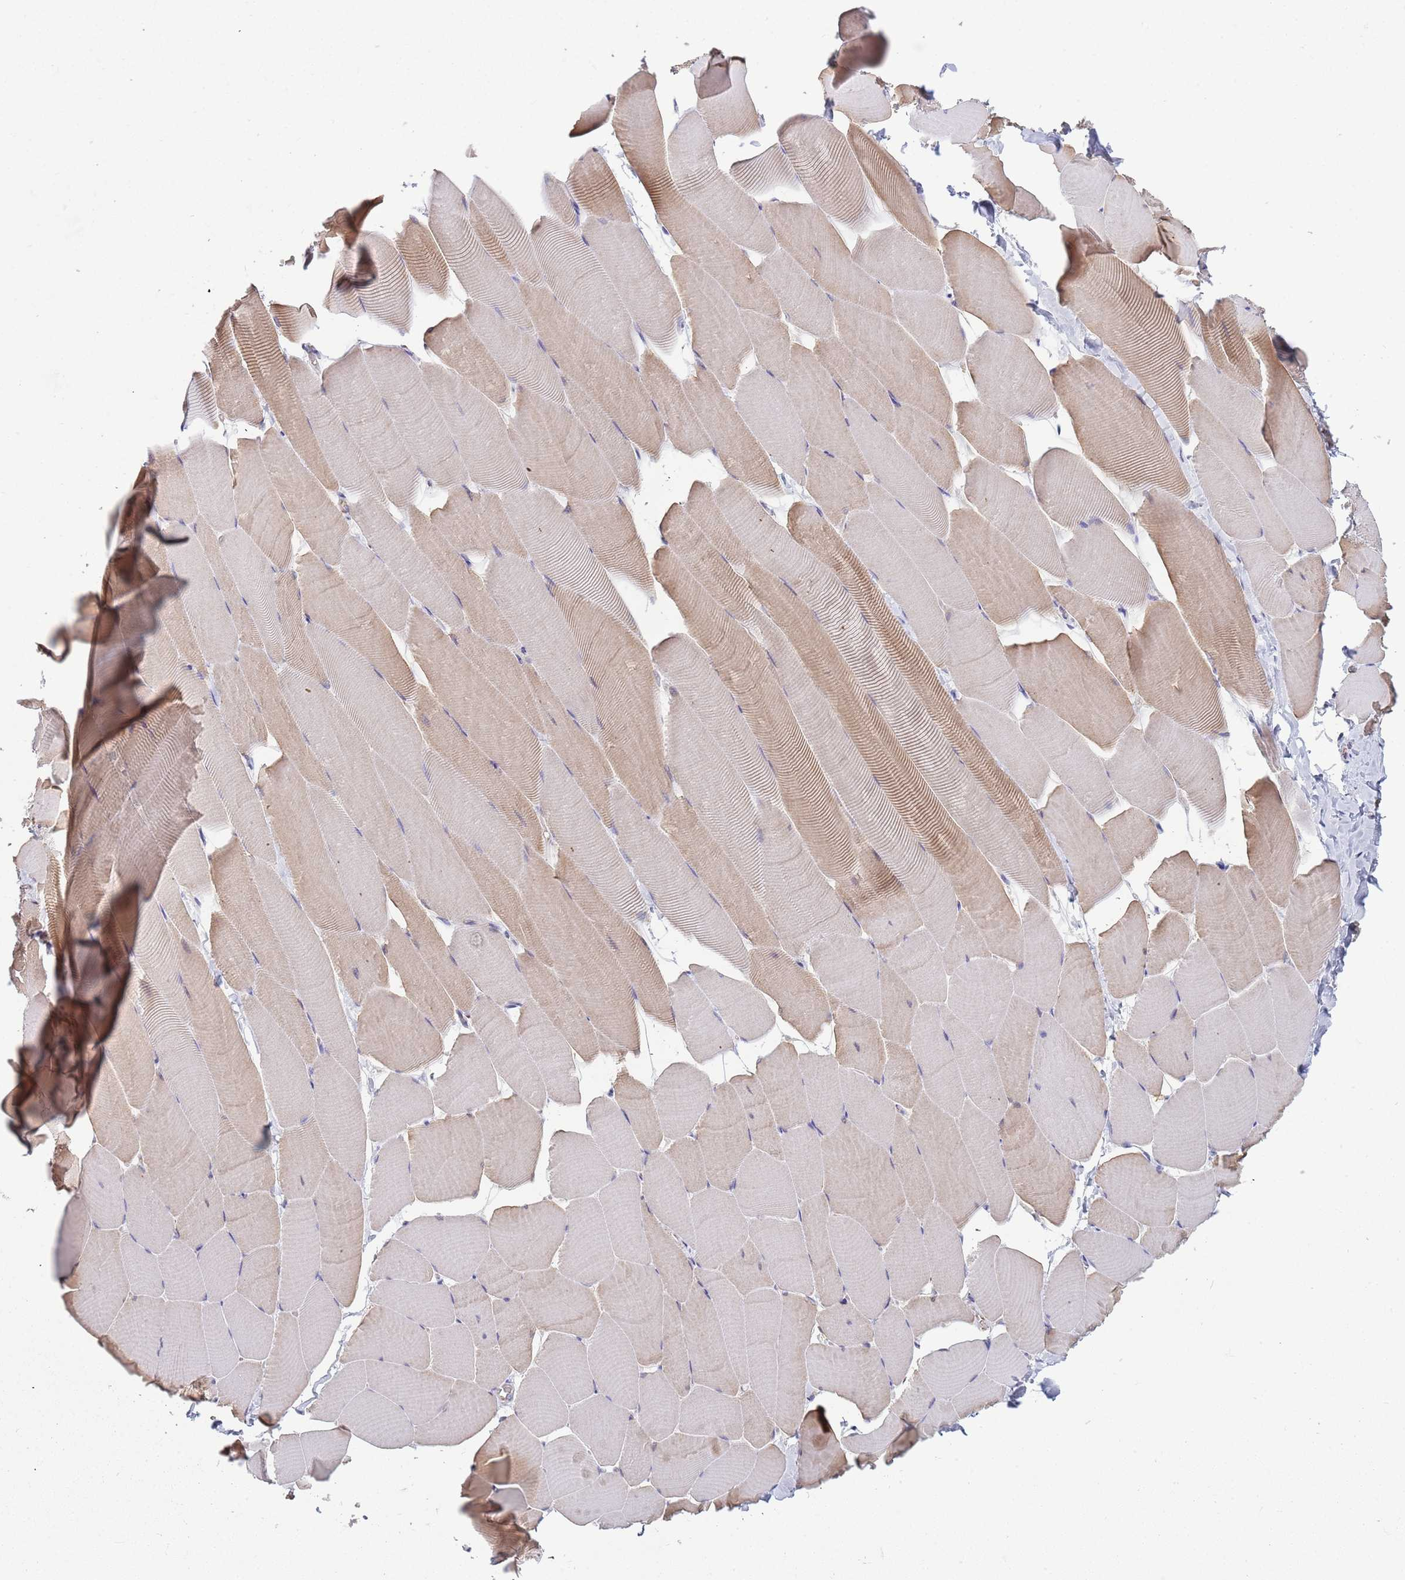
{"staining": {"intensity": "weak", "quantity": "25%-75%", "location": "cytoplasmic/membranous"}, "tissue": "skeletal muscle", "cell_type": "Myocytes", "image_type": "normal", "snomed": [{"axis": "morphology", "description": "Normal tissue, NOS"}, {"axis": "topography", "description": "Skeletal muscle"}], "caption": "Immunohistochemistry (IHC) (DAB) staining of unremarkable skeletal muscle demonstrates weak cytoplasmic/membranous protein positivity in about 25%-75% of myocytes. Using DAB (3,3'-diaminobenzidine) (brown) and hematoxylin (blue) stains, captured at high magnification using brightfield microscopy.", "gene": "VPS16", "patient": {"sex": "male", "age": 25}}